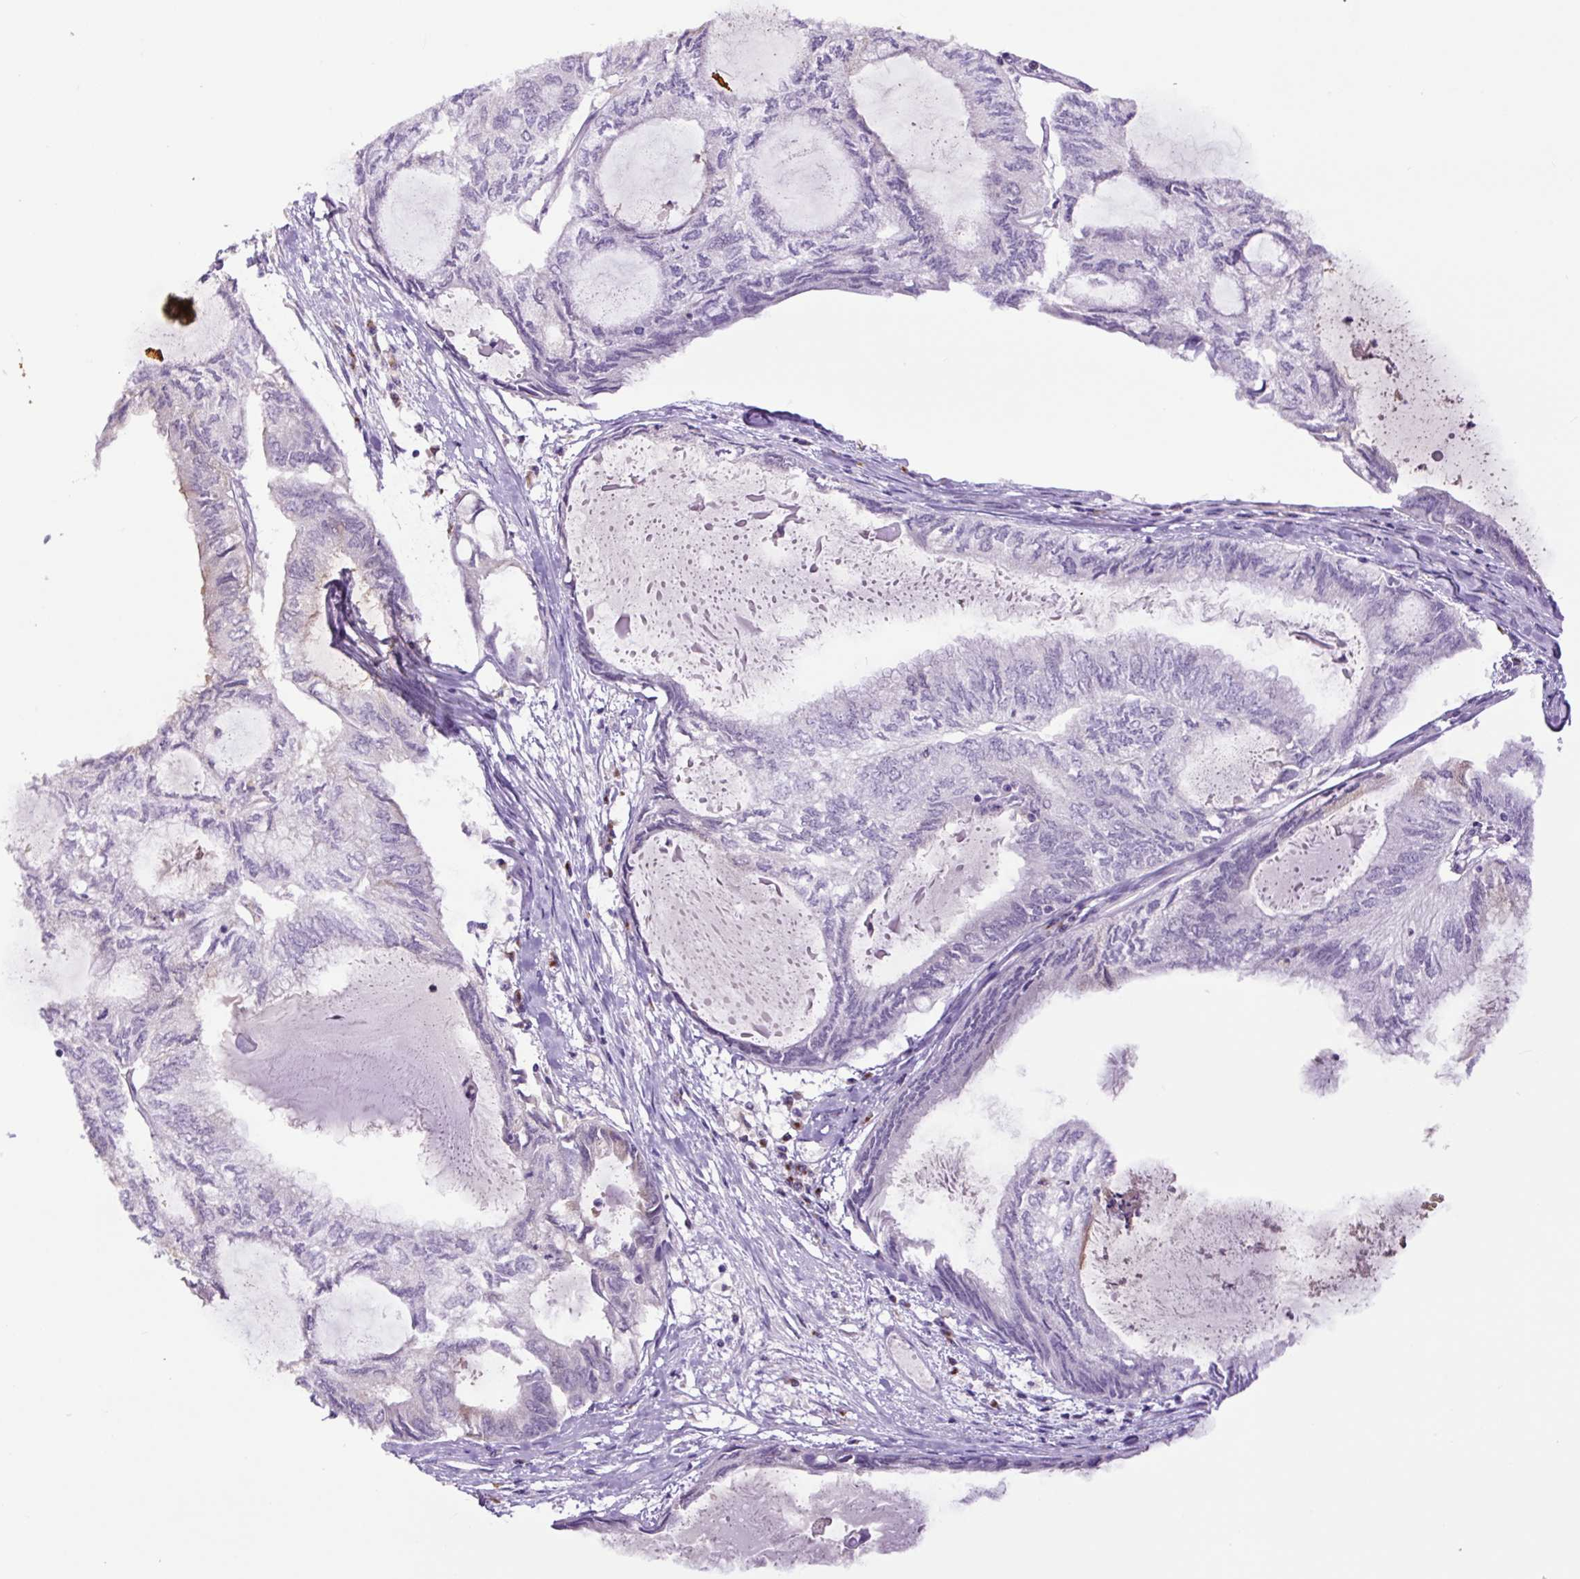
{"staining": {"intensity": "negative", "quantity": "none", "location": "none"}, "tissue": "endometrial cancer", "cell_type": "Tumor cells", "image_type": "cancer", "snomed": [{"axis": "morphology", "description": "Adenocarcinoma, NOS"}, {"axis": "topography", "description": "Endometrium"}], "caption": "IHC photomicrograph of neoplastic tissue: endometrial cancer stained with DAB reveals no significant protein expression in tumor cells.", "gene": "MFSD3", "patient": {"sex": "female", "age": 80}}